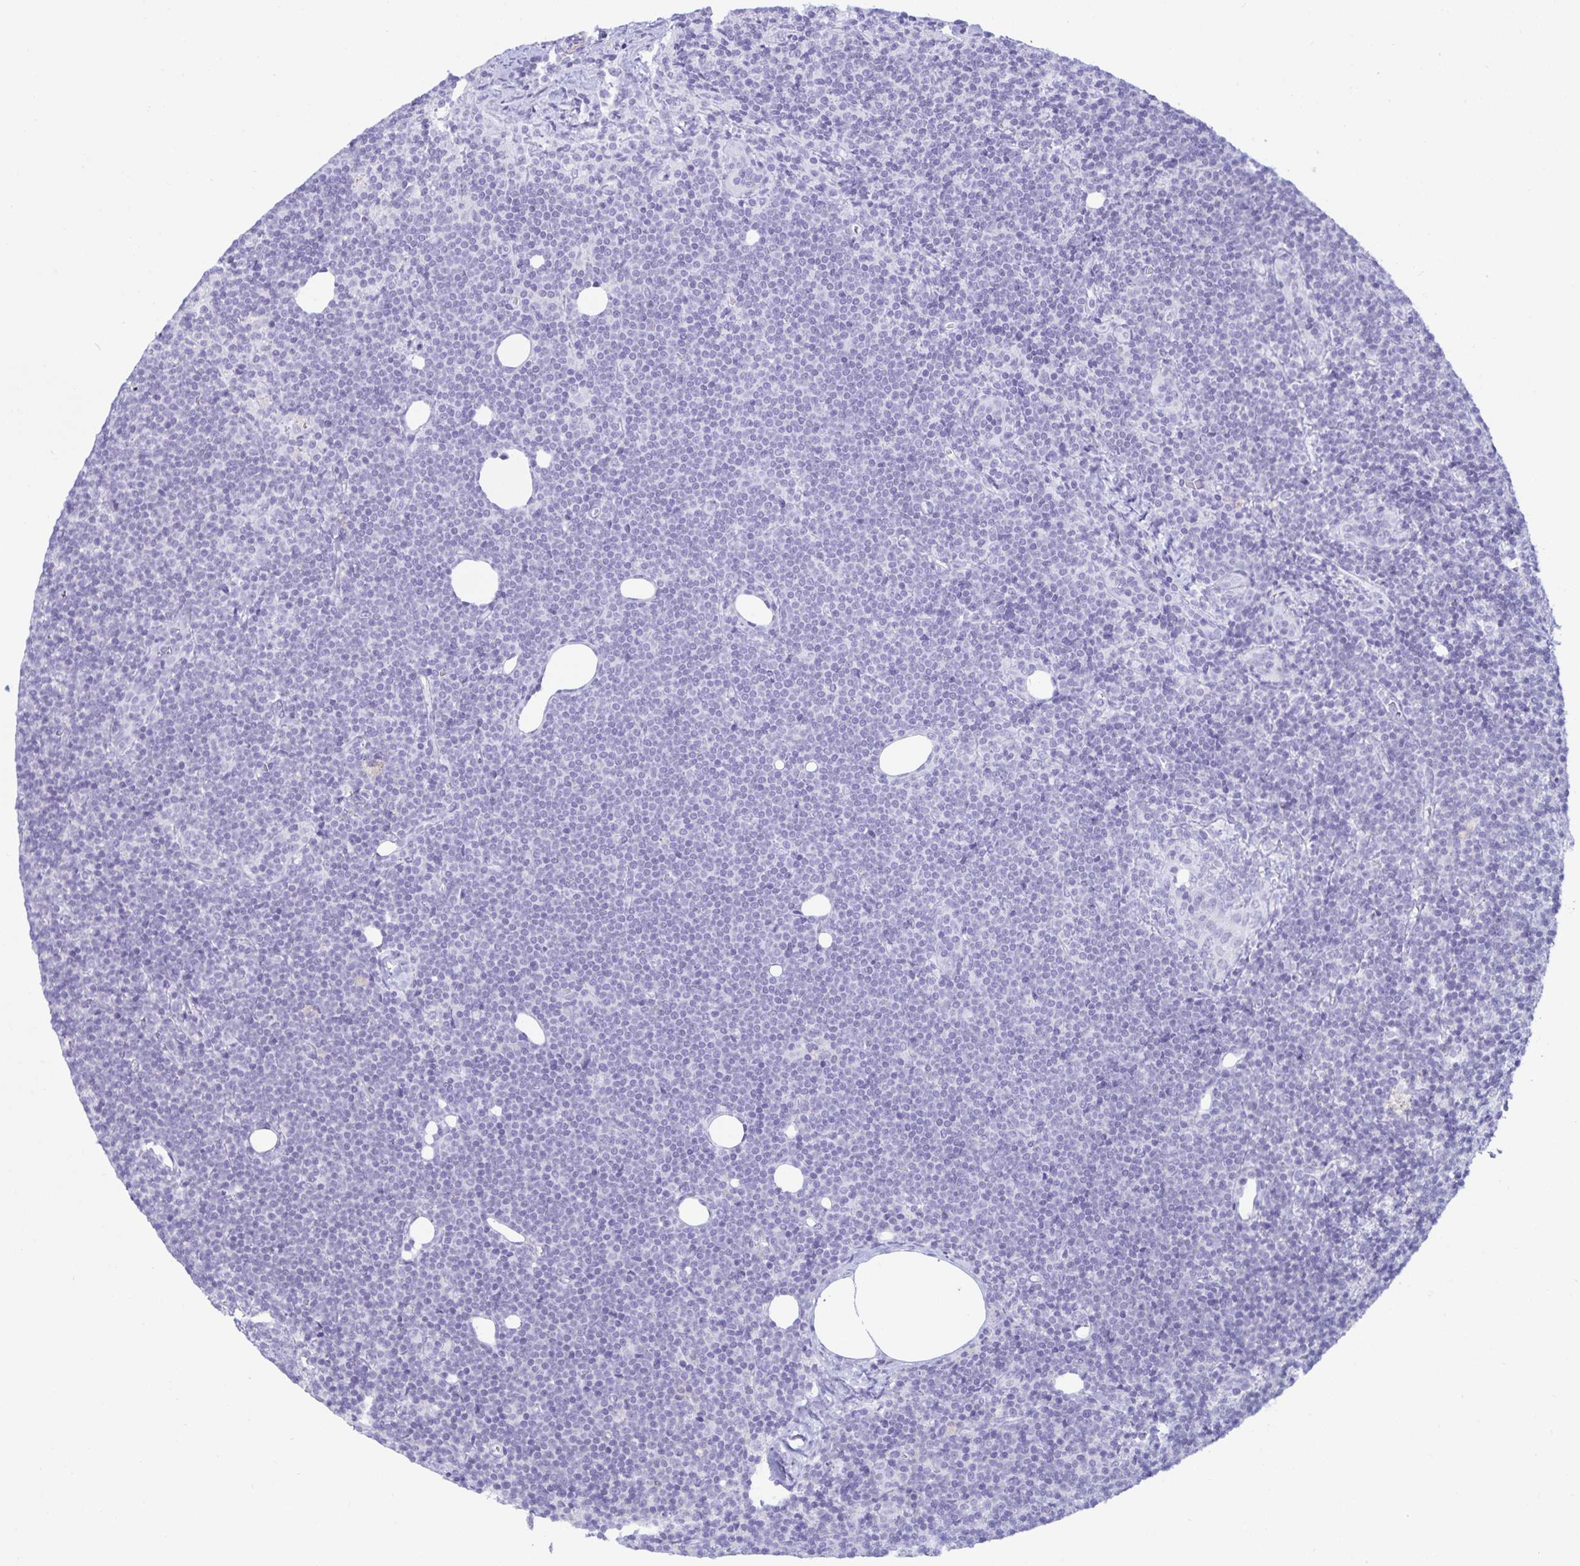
{"staining": {"intensity": "negative", "quantity": "none", "location": "none"}, "tissue": "lymphoma", "cell_type": "Tumor cells", "image_type": "cancer", "snomed": [{"axis": "morphology", "description": "Malignant lymphoma, non-Hodgkin's type, Low grade"}, {"axis": "topography", "description": "Lymph node"}], "caption": "Immunohistochemistry (IHC) micrograph of neoplastic tissue: human malignant lymphoma, non-Hodgkin's type (low-grade) stained with DAB (3,3'-diaminobenzidine) displays no significant protein positivity in tumor cells.", "gene": "MON2", "patient": {"sex": "female", "age": 73}}